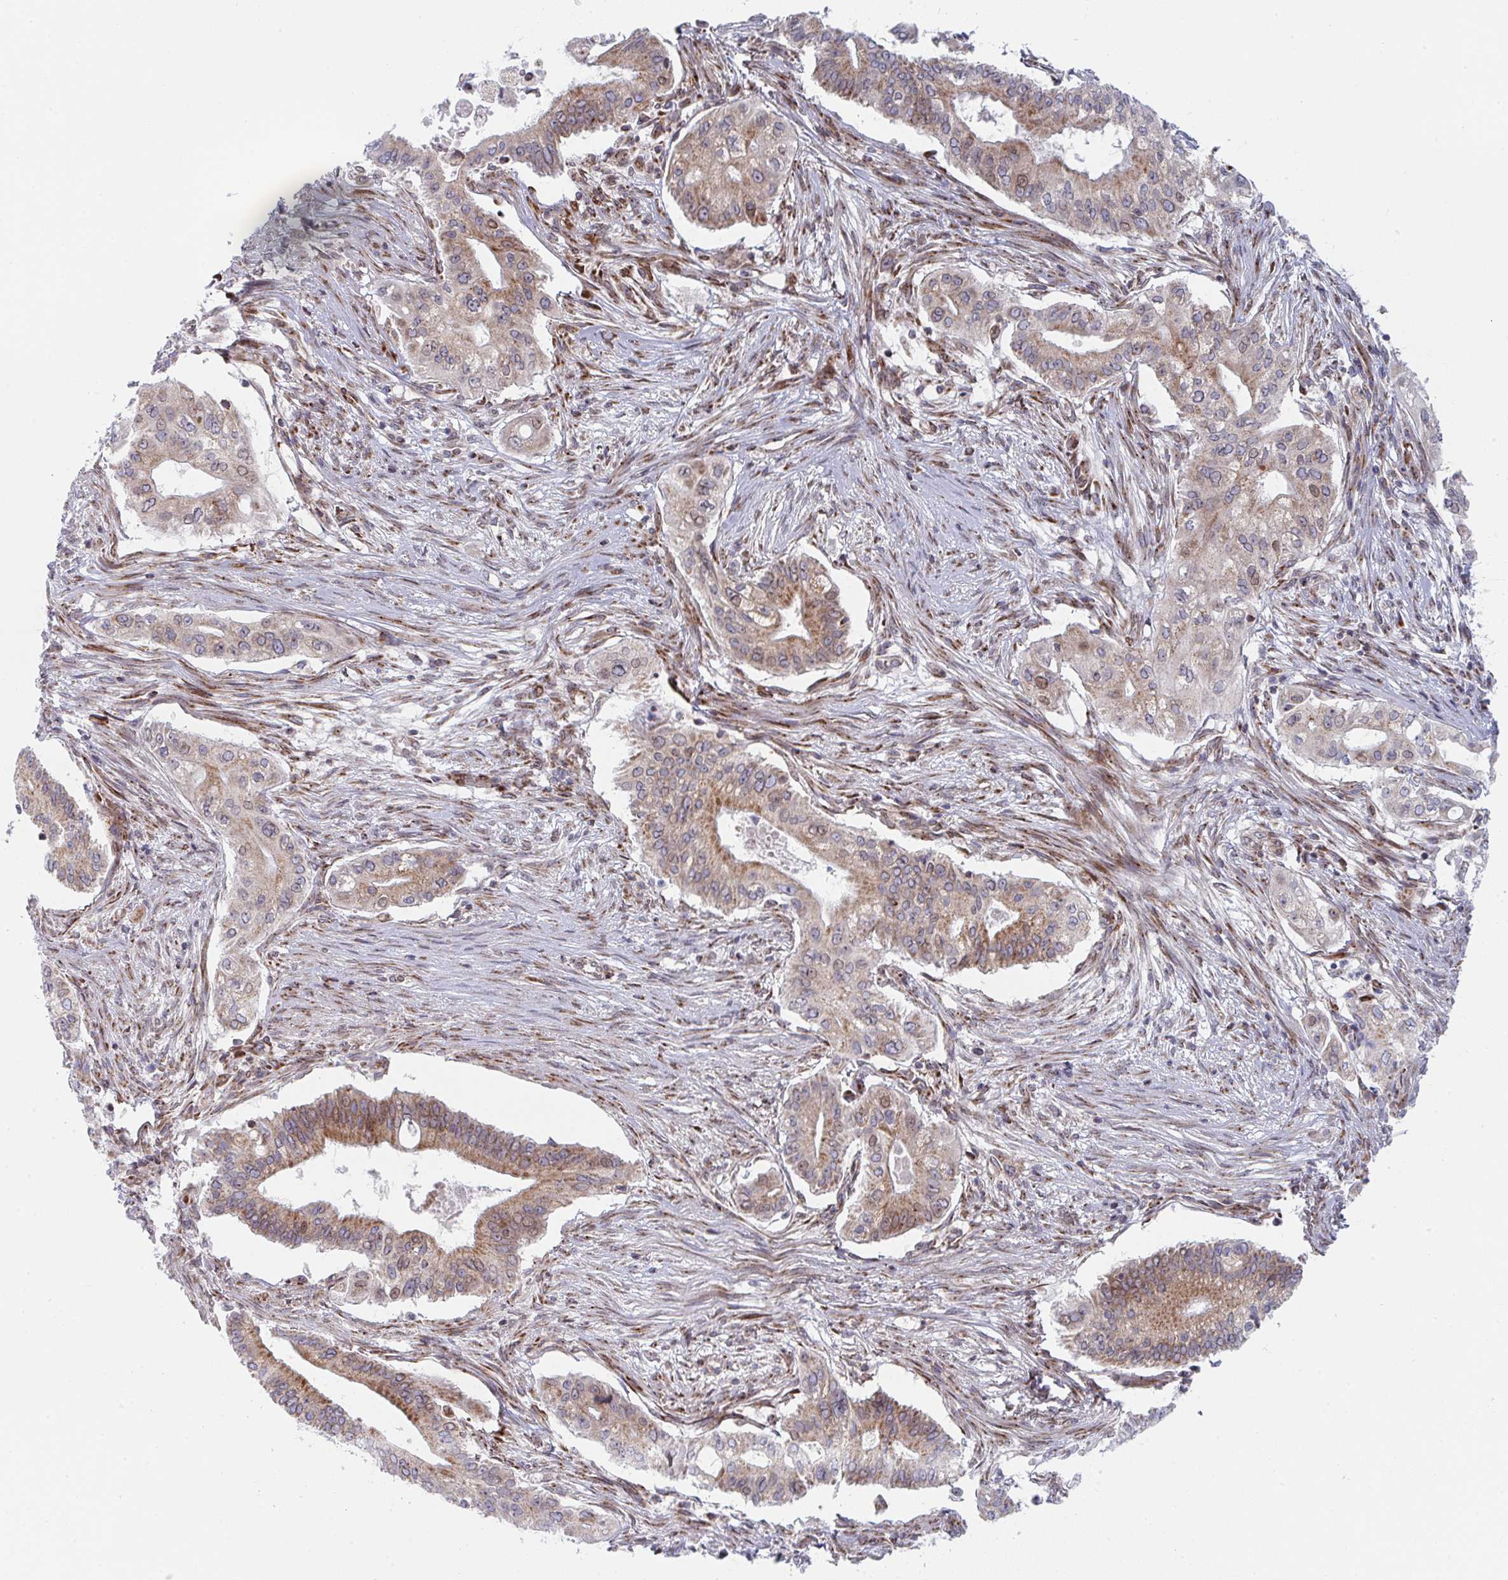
{"staining": {"intensity": "moderate", "quantity": "25%-75%", "location": "cytoplasmic/membranous"}, "tissue": "pancreatic cancer", "cell_type": "Tumor cells", "image_type": "cancer", "snomed": [{"axis": "morphology", "description": "Adenocarcinoma, NOS"}, {"axis": "topography", "description": "Pancreas"}], "caption": "An IHC image of neoplastic tissue is shown. Protein staining in brown highlights moderate cytoplasmic/membranous positivity in pancreatic adenocarcinoma within tumor cells. The protein of interest is stained brown, and the nuclei are stained in blue (DAB (3,3'-diaminobenzidine) IHC with brightfield microscopy, high magnification).", "gene": "PRKCH", "patient": {"sex": "female", "age": 68}}